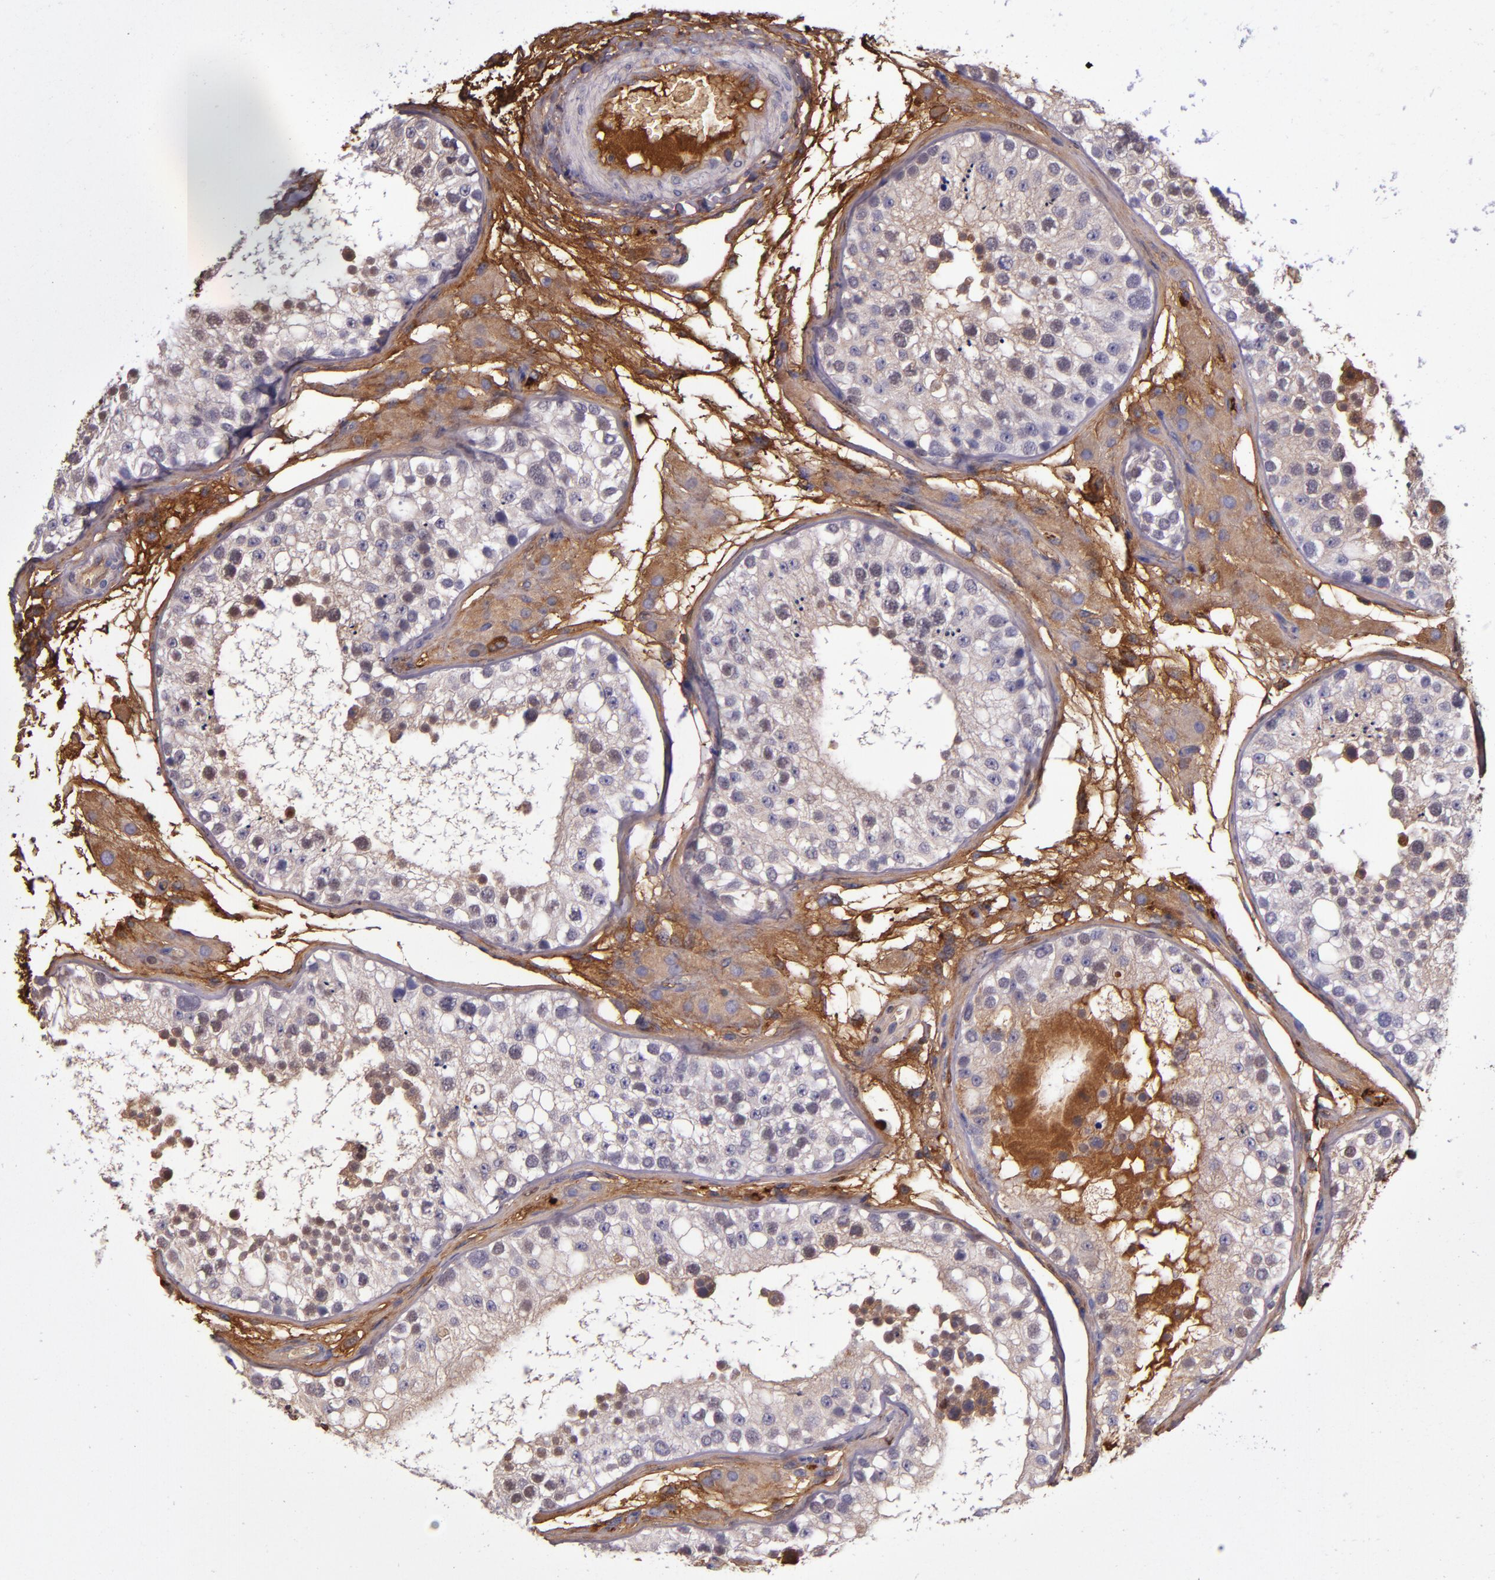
{"staining": {"intensity": "negative", "quantity": "none", "location": "none"}, "tissue": "testis", "cell_type": "Cells in seminiferous ducts", "image_type": "normal", "snomed": [{"axis": "morphology", "description": "Normal tissue, NOS"}, {"axis": "topography", "description": "Testis"}], "caption": "Immunohistochemistry photomicrograph of unremarkable testis: human testis stained with DAB (3,3'-diaminobenzidine) reveals no significant protein positivity in cells in seminiferous ducts.", "gene": "CLEC3B", "patient": {"sex": "male", "age": 26}}